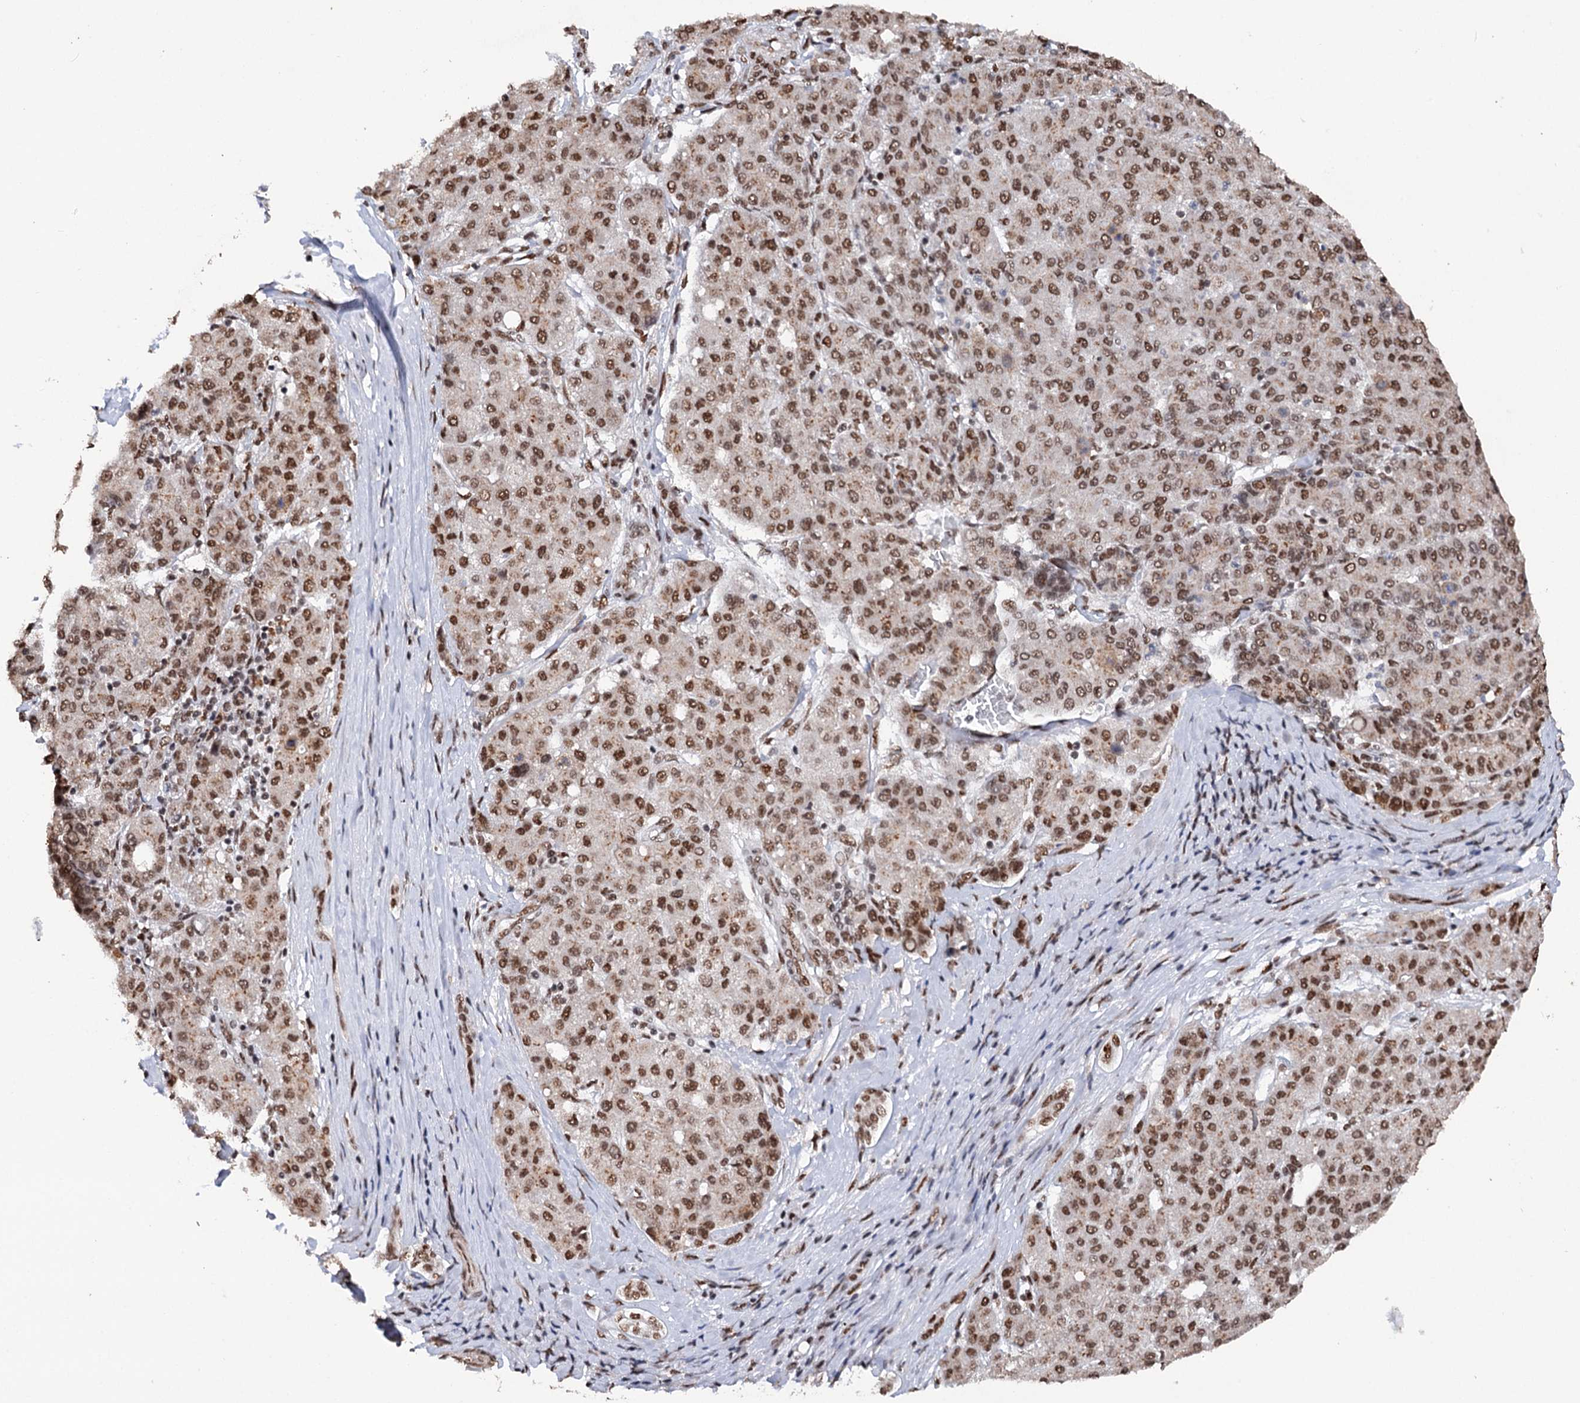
{"staining": {"intensity": "moderate", "quantity": "25%-75%", "location": "nuclear"}, "tissue": "liver cancer", "cell_type": "Tumor cells", "image_type": "cancer", "snomed": [{"axis": "morphology", "description": "Carcinoma, Hepatocellular, NOS"}, {"axis": "topography", "description": "Liver"}], "caption": "A medium amount of moderate nuclear expression is appreciated in approximately 25%-75% of tumor cells in liver cancer tissue.", "gene": "MATR3", "patient": {"sex": "male", "age": 65}}